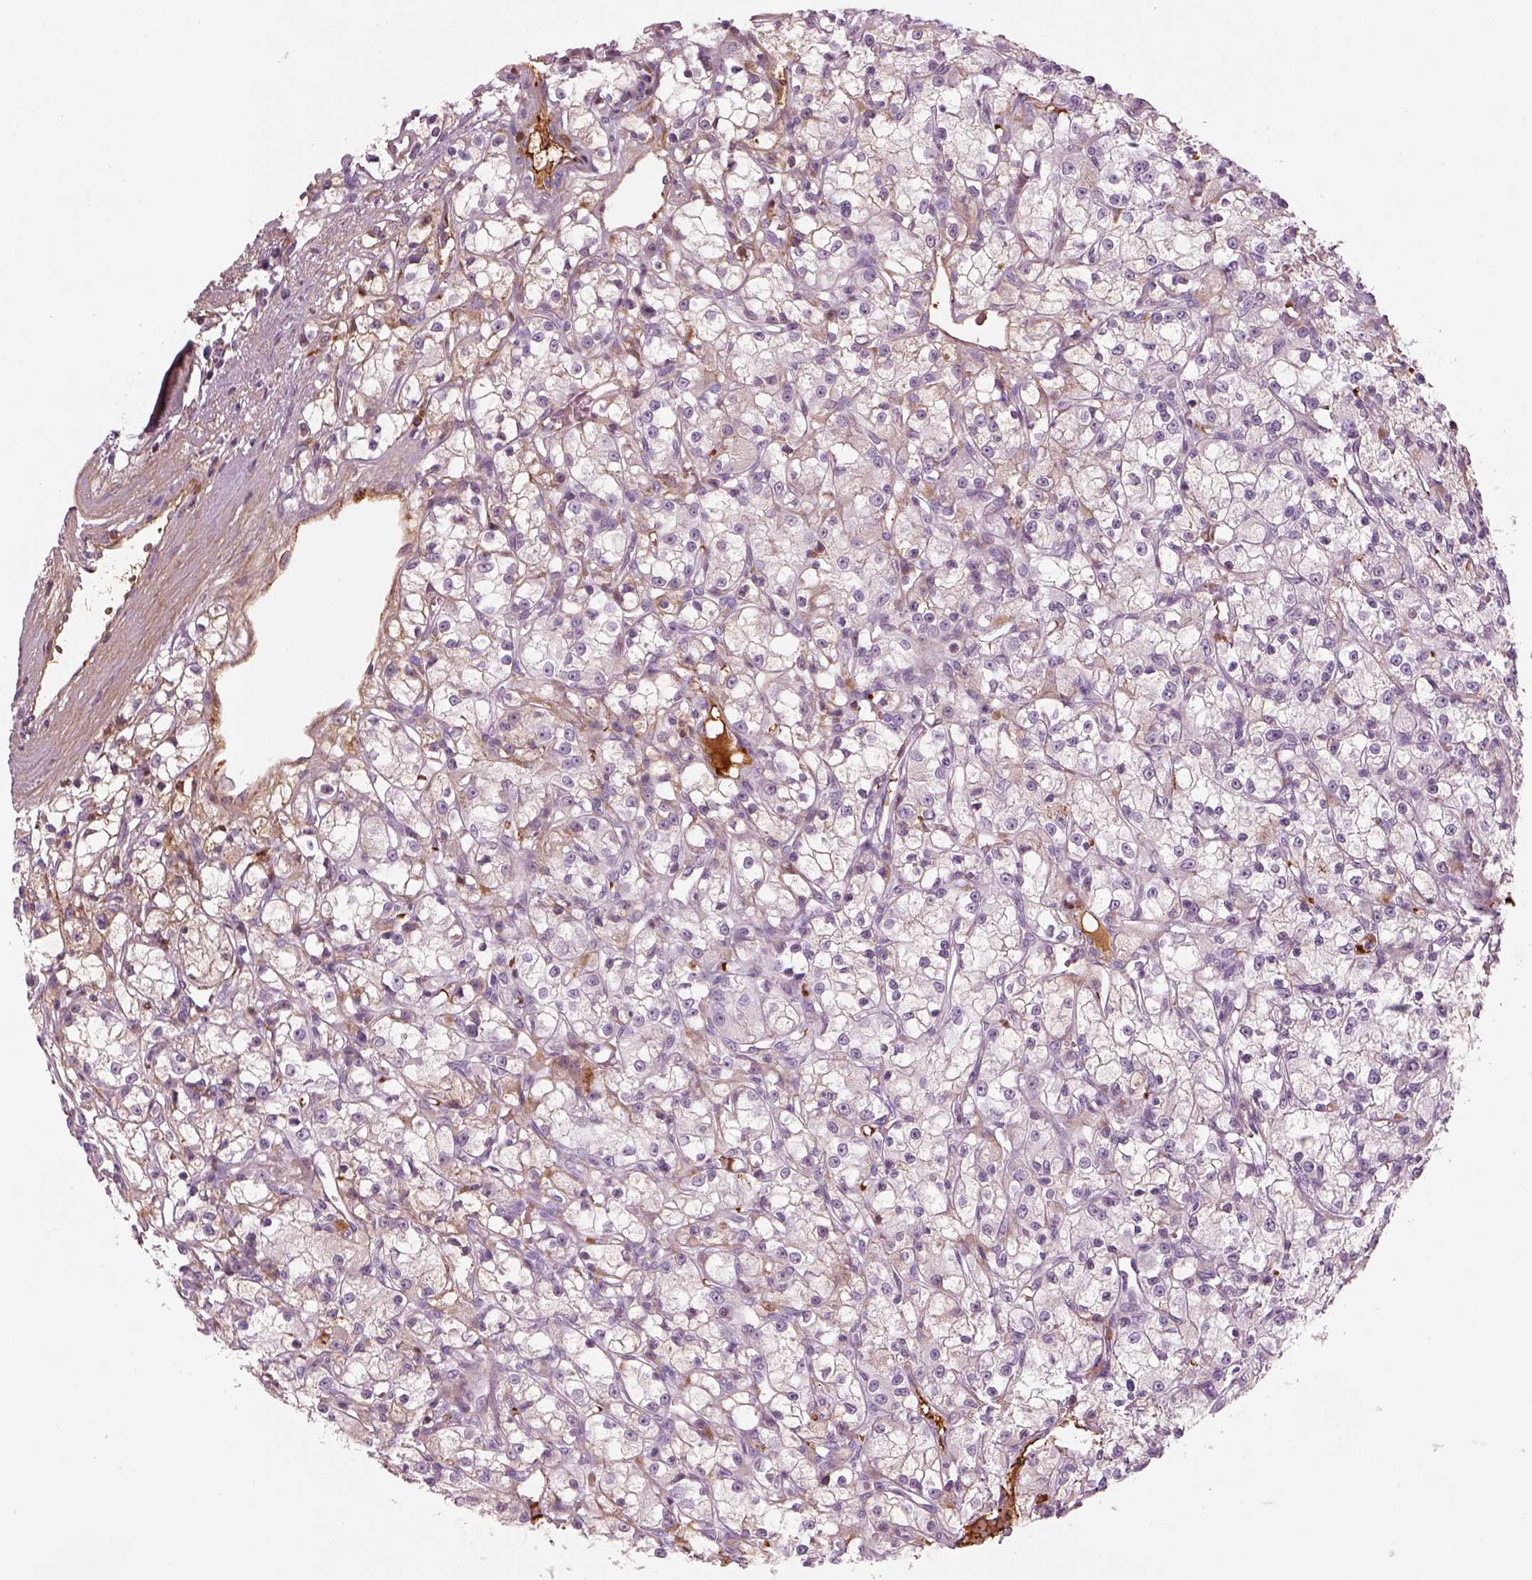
{"staining": {"intensity": "negative", "quantity": "none", "location": "none"}, "tissue": "renal cancer", "cell_type": "Tumor cells", "image_type": "cancer", "snomed": [{"axis": "morphology", "description": "Adenocarcinoma, NOS"}, {"axis": "topography", "description": "Kidney"}], "caption": "Renal cancer (adenocarcinoma) was stained to show a protein in brown. There is no significant expression in tumor cells. (Stains: DAB (3,3'-diaminobenzidine) IHC with hematoxylin counter stain, Microscopy: brightfield microscopy at high magnification).", "gene": "PABPC1L2B", "patient": {"sex": "female", "age": 59}}